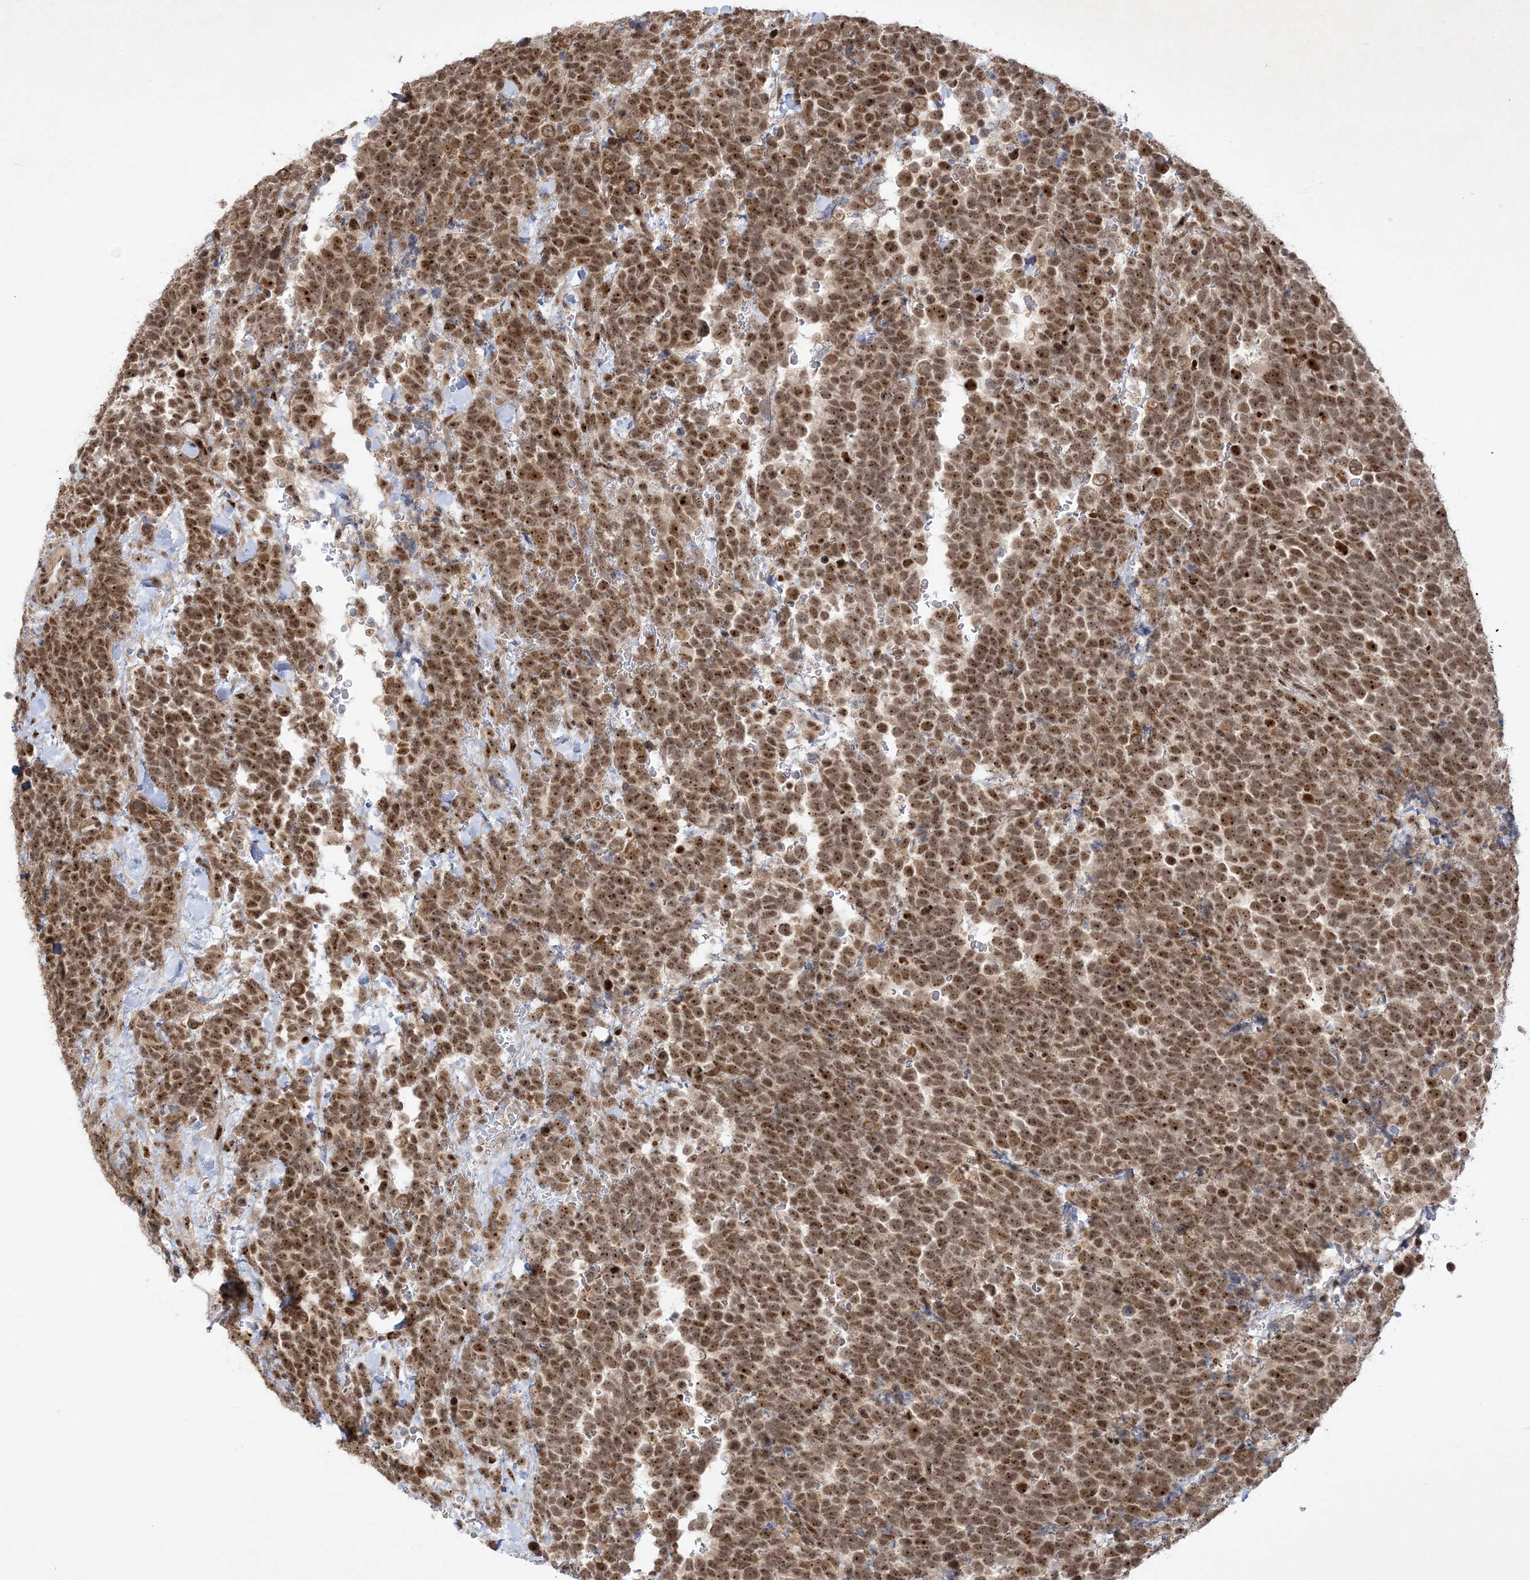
{"staining": {"intensity": "moderate", "quantity": ">75%", "location": "nuclear"}, "tissue": "urothelial cancer", "cell_type": "Tumor cells", "image_type": "cancer", "snomed": [{"axis": "morphology", "description": "Urothelial carcinoma, High grade"}, {"axis": "topography", "description": "Urinary bladder"}], "caption": "The photomicrograph demonstrates immunohistochemical staining of urothelial cancer. There is moderate nuclear positivity is seen in approximately >75% of tumor cells. The staining is performed using DAB brown chromogen to label protein expression. The nuclei are counter-stained blue using hematoxylin.", "gene": "NPM3", "patient": {"sex": "female", "age": 82}}